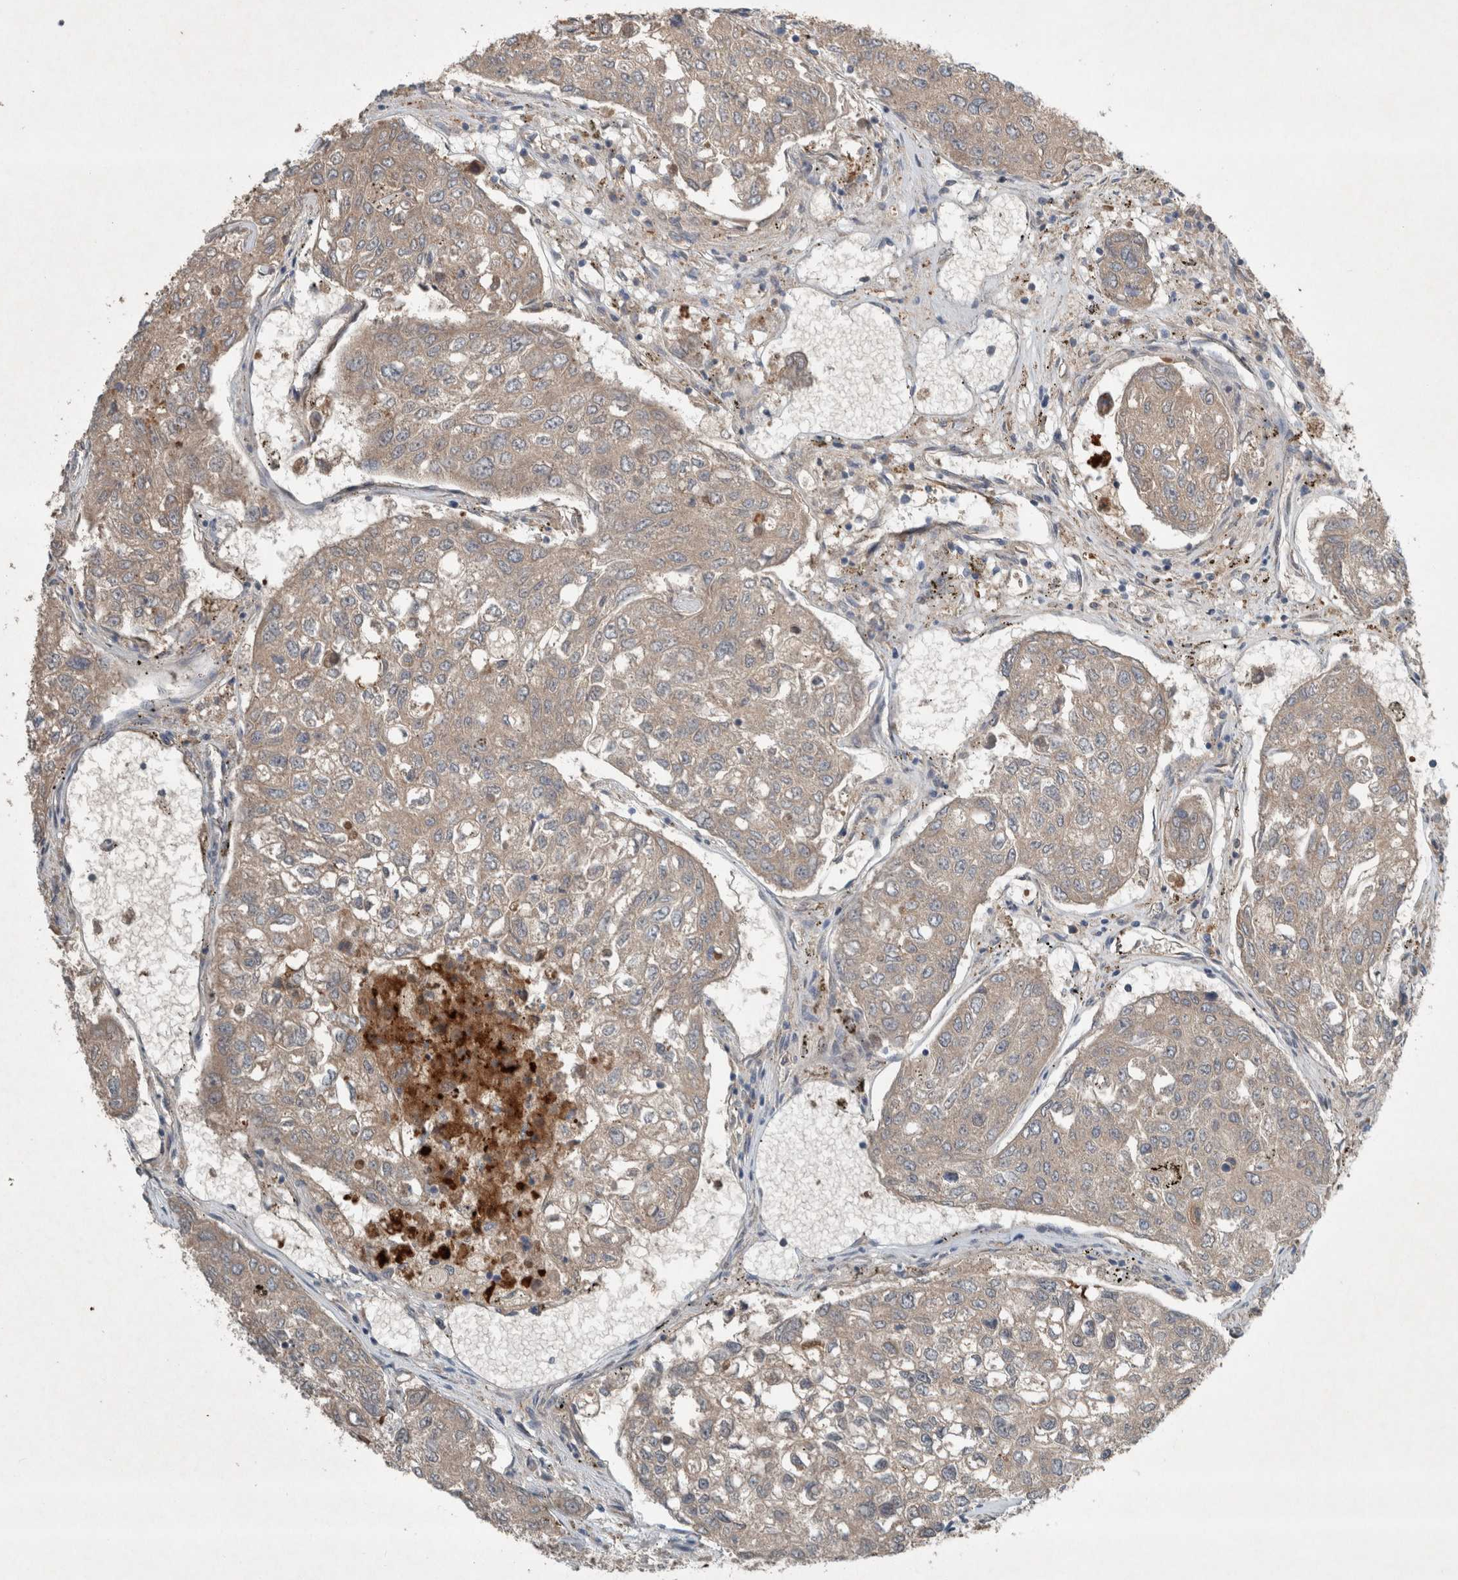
{"staining": {"intensity": "negative", "quantity": "none", "location": "none"}, "tissue": "urothelial cancer", "cell_type": "Tumor cells", "image_type": "cancer", "snomed": [{"axis": "morphology", "description": "Urothelial carcinoma, High grade"}, {"axis": "topography", "description": "Lymph node"}, {"axis": "topography", "description": "Urinary bladder"}], "caption": "Urothelial carcinoma (high-grade) was stained to show a protein in brown. There is no significant positivity in tumor cells.", "gene": "RALGDS", "patient": {"sex": "male", "age": 51}}